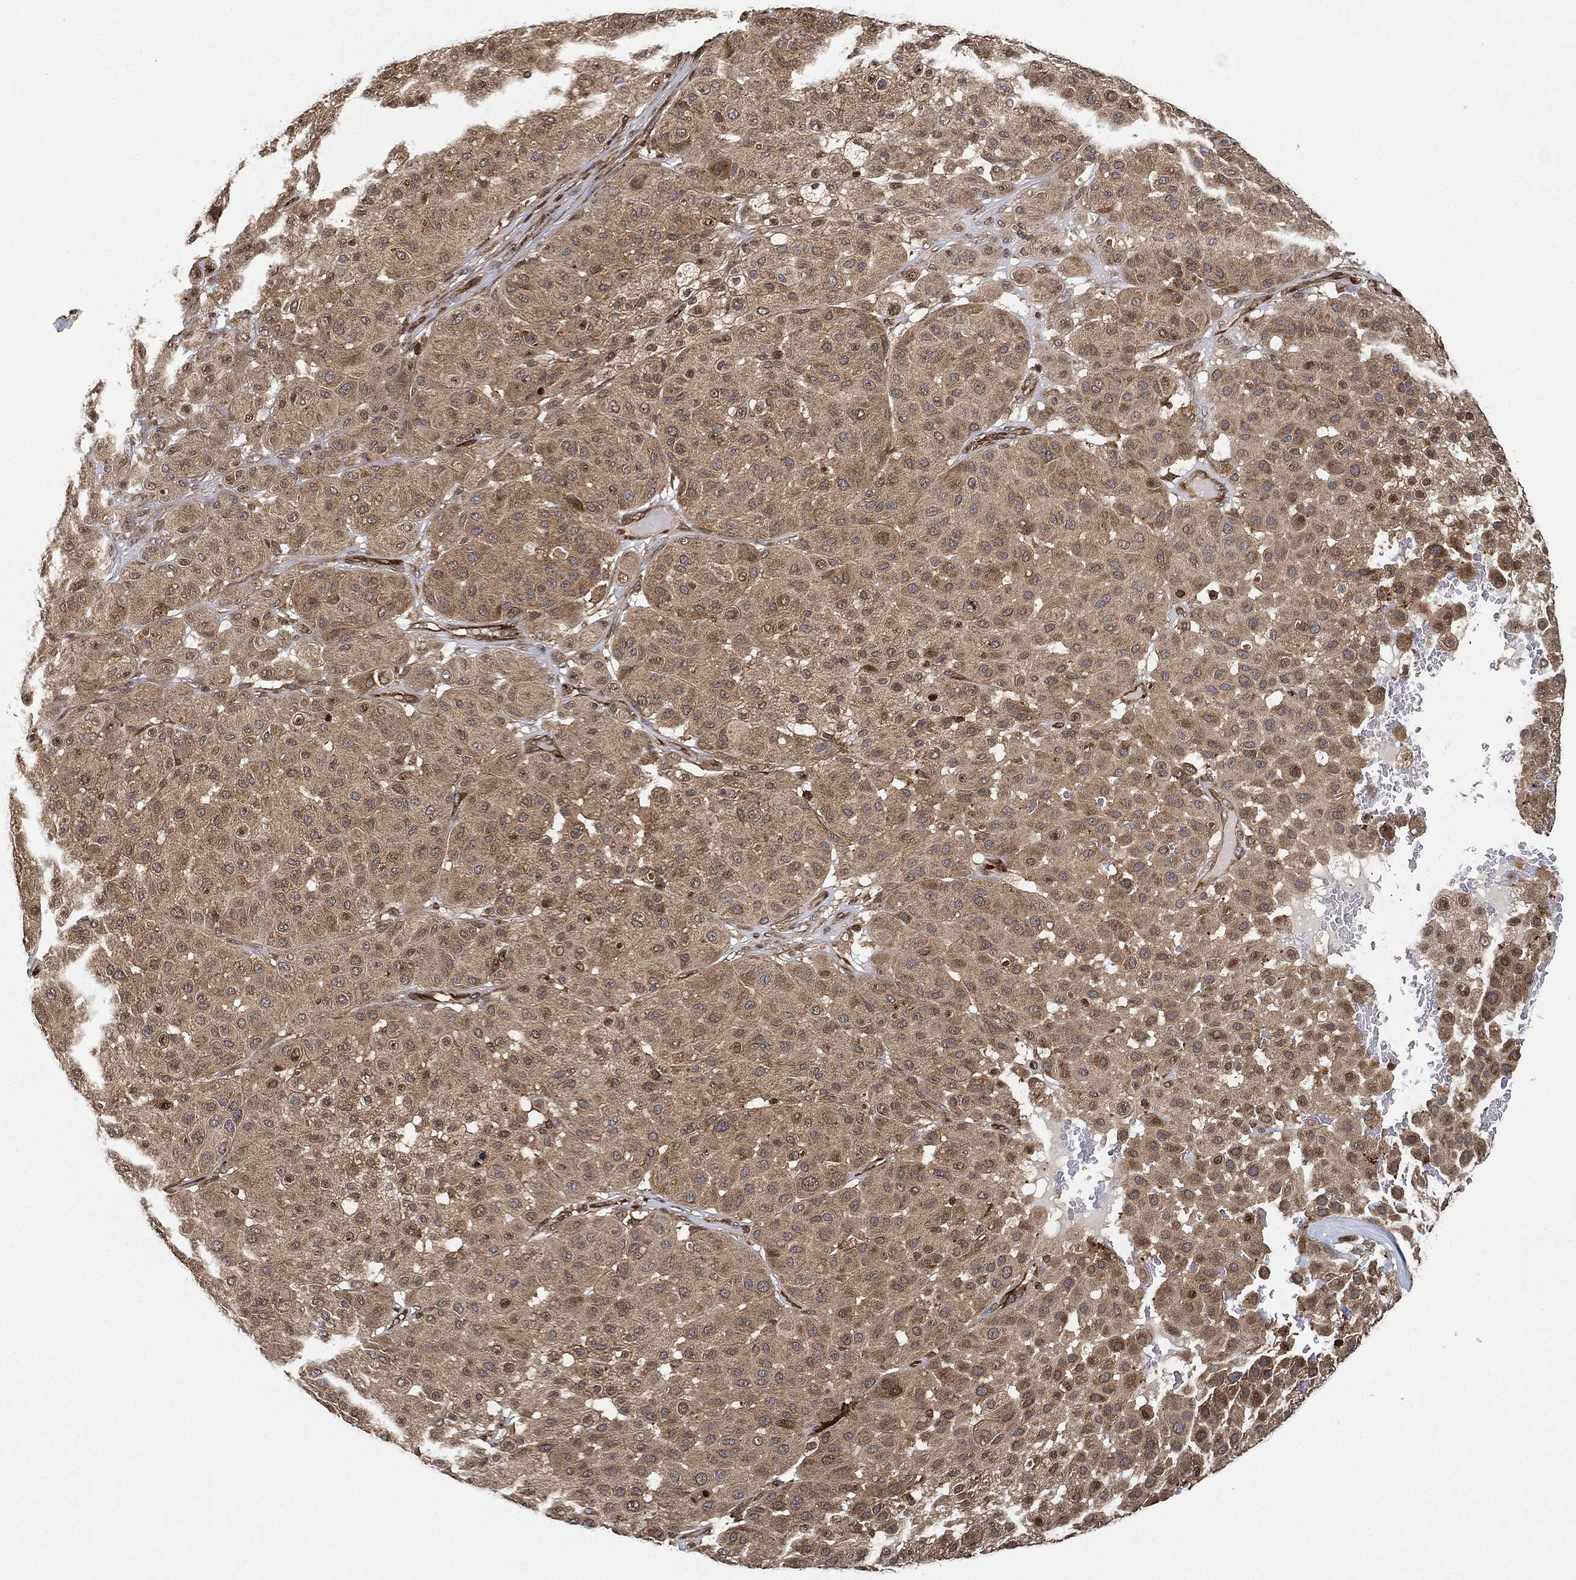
{"staining": {"intensity": "moderate", "quantity": "25%-75%", "location": "cytoplasmic/membranous"}, "tissue": "melanoma", "cell_type": "Tumor cells", "image_type": "cancer", "snomed": [{"axis": "morphology", "description": "Malignant melanoma, Metastatic site"}, {"axis": "topography", "description": "Smooth muscle"}], "caption": "Malignant melanoma (metastatic site) was stained to show a protein in brown. There is medium levels of moderate cytoplasmic/membranous expression in about 25%-75% of tumor cells. (IHC, brightfield microscopy, high magnification).", "gene": "MAP3K3", "patient": {"sex": "male", "age": 41}}